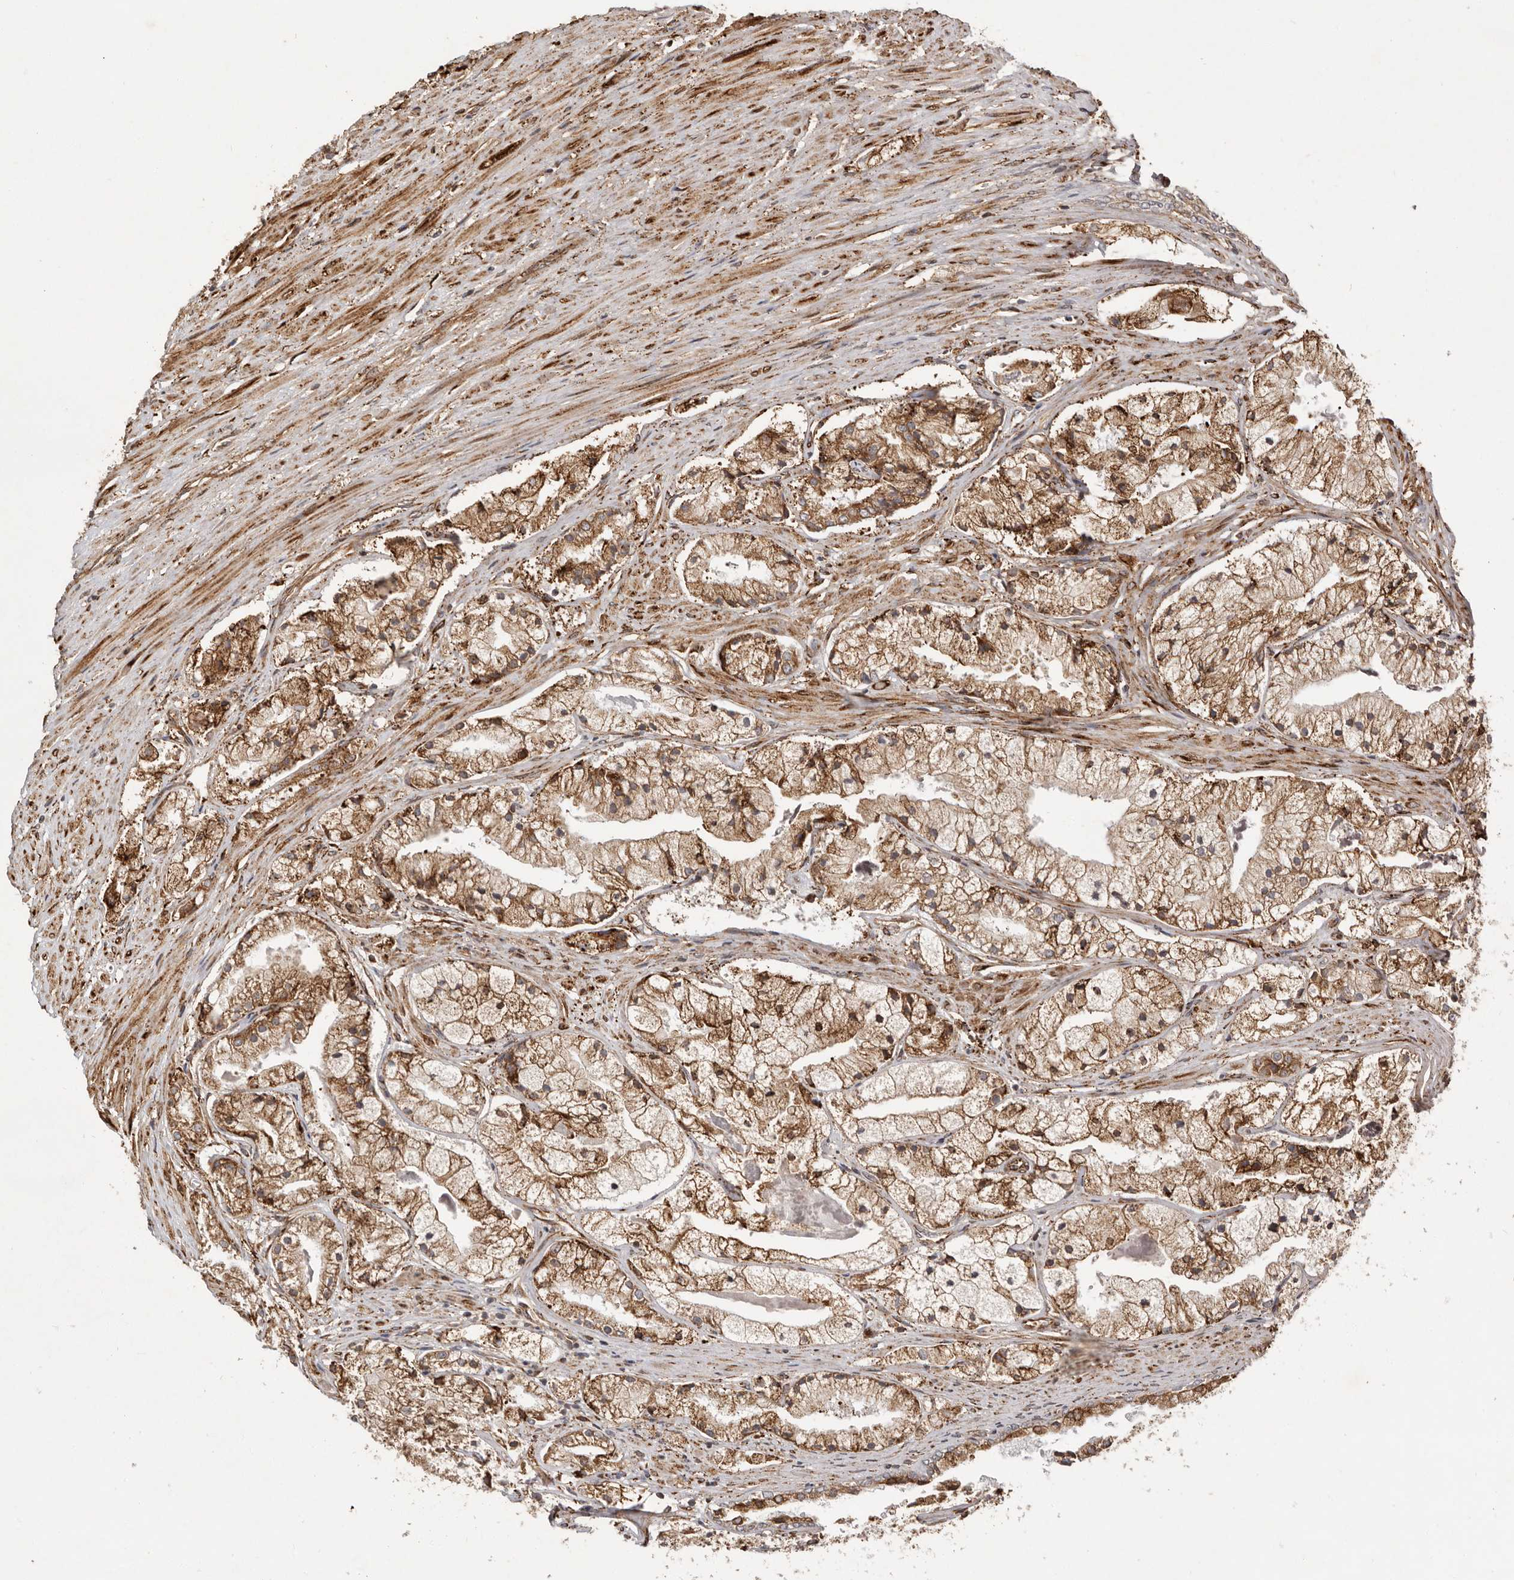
{"staining": {"intensity": "moderate", "quantity": ">75%", "location": "cytoplasmic/membranous"}, "tissue": "prostate cancer", "cell_type": "Tumor cells", "image_type": "cancer", "snomed": [{"axis": "morphology", "description": "Adenocarcinoma, High grade"}, {"axis": "topography", "description": "Prostate"}], "caption": "High-power microscopy captured an immunohistochemistry (IHC) image of high-grade adenocarcinoma (prostate), revealing moderate cytoplasmic/membranous staining in approximately >75% of tumor cells. (brown staining indicates protein expression, while blue staining denotes nuclei).", "gene": "WDTC1", "patient": {"sex": "male", "age": 50}}